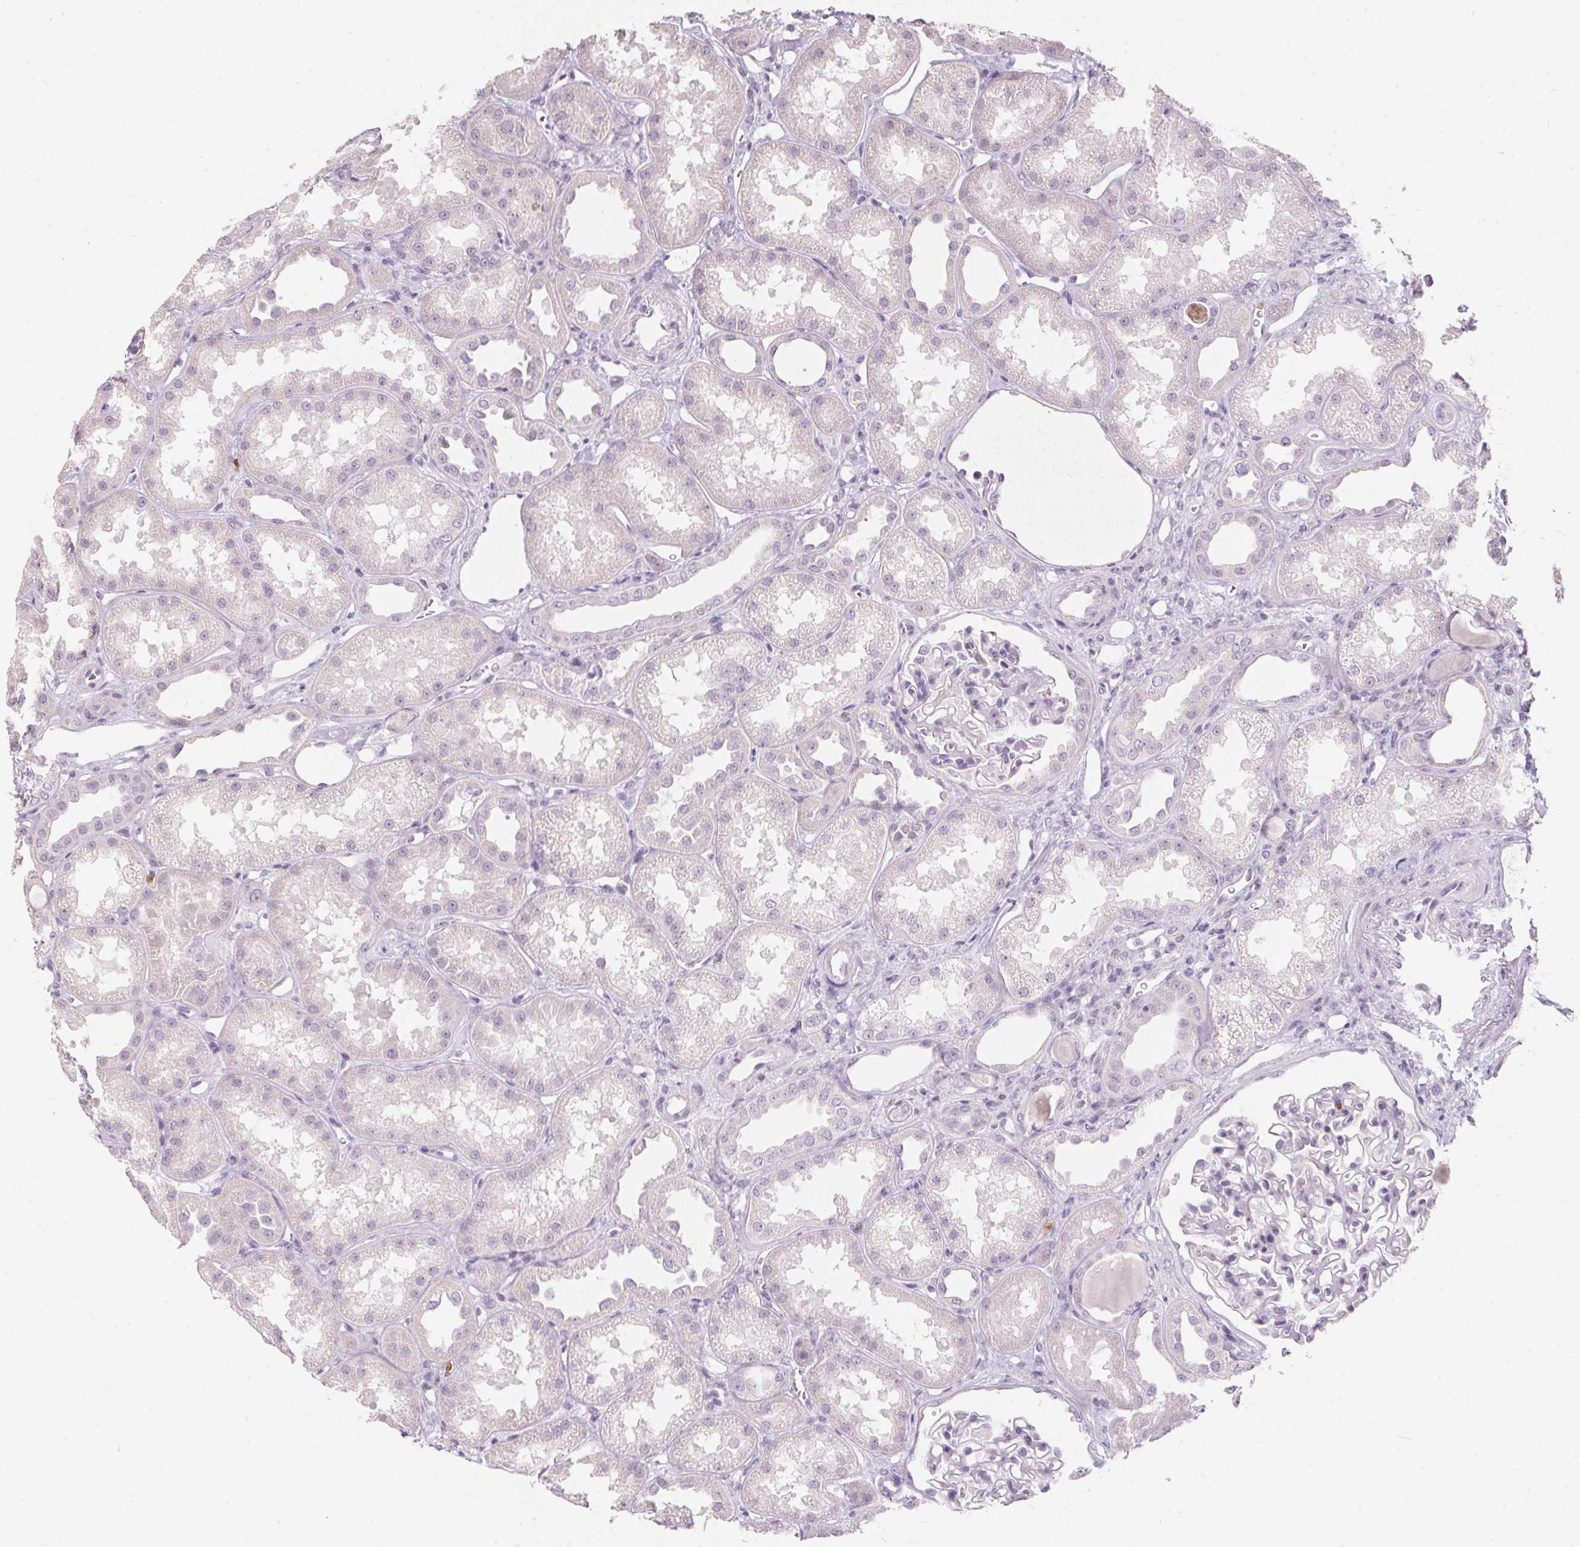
{"staining": {"intensity": "negative", "quantity": "none", "location": "none"}, "tissue": "kidney", "cell_type": "Cells in glomeruli", "image_type": "normal", "snomed": [{"axis": "morphology", "description": "Normal tissue, NOS"}, {"axis": "topography", "description": "Kidney"}], "caption": "Immunohistochemistry (IHC) histopathology image of normal kidney: kidney stained with DAB (3,3'-diaminobenzidine) reveals no significant protein staining in cells in glomeruli.", "gene": "SERPINB1", "patient": {"sex": "male", "age": 61}}